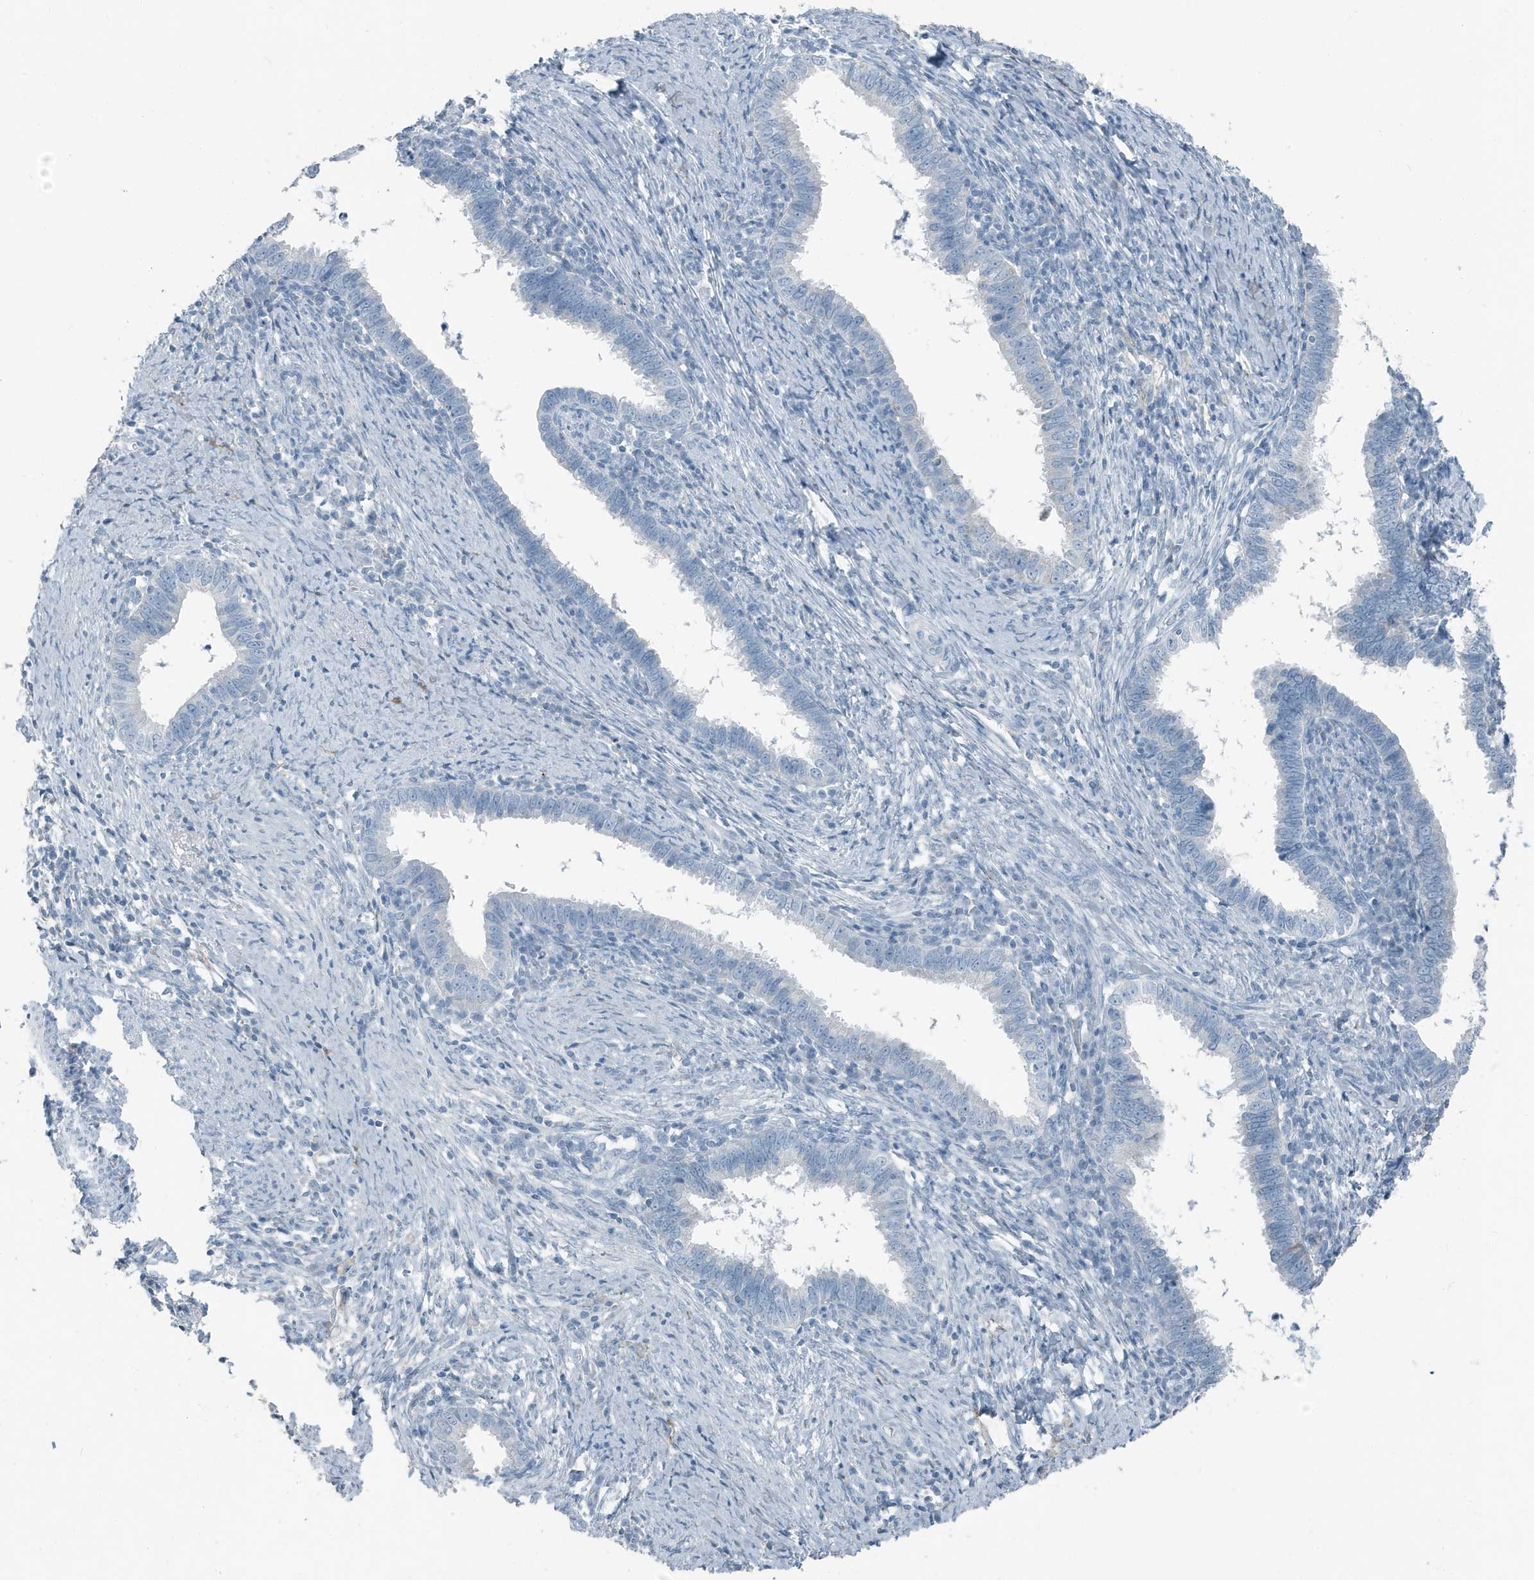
{"staining": {"intensity": "negative", "quantity": "none", "location": "none"}, "tissue": "cervical cancer", "cell_type": "Tumor cells", "image_type": "cancer", "snomed": [{"axis": "morphology", "description": "Adenocarcinoma, NOS"}, {"axis": "topography", "description": "Cervix"}], "caption": "An image of cervical cancer (adenocarcinoma) stained for a protein reveals no brown staining in tumor cells. Nuclei are stained in blue.", "gene": "FAM162A", "patient": {"sex": "female", "age": 36}}